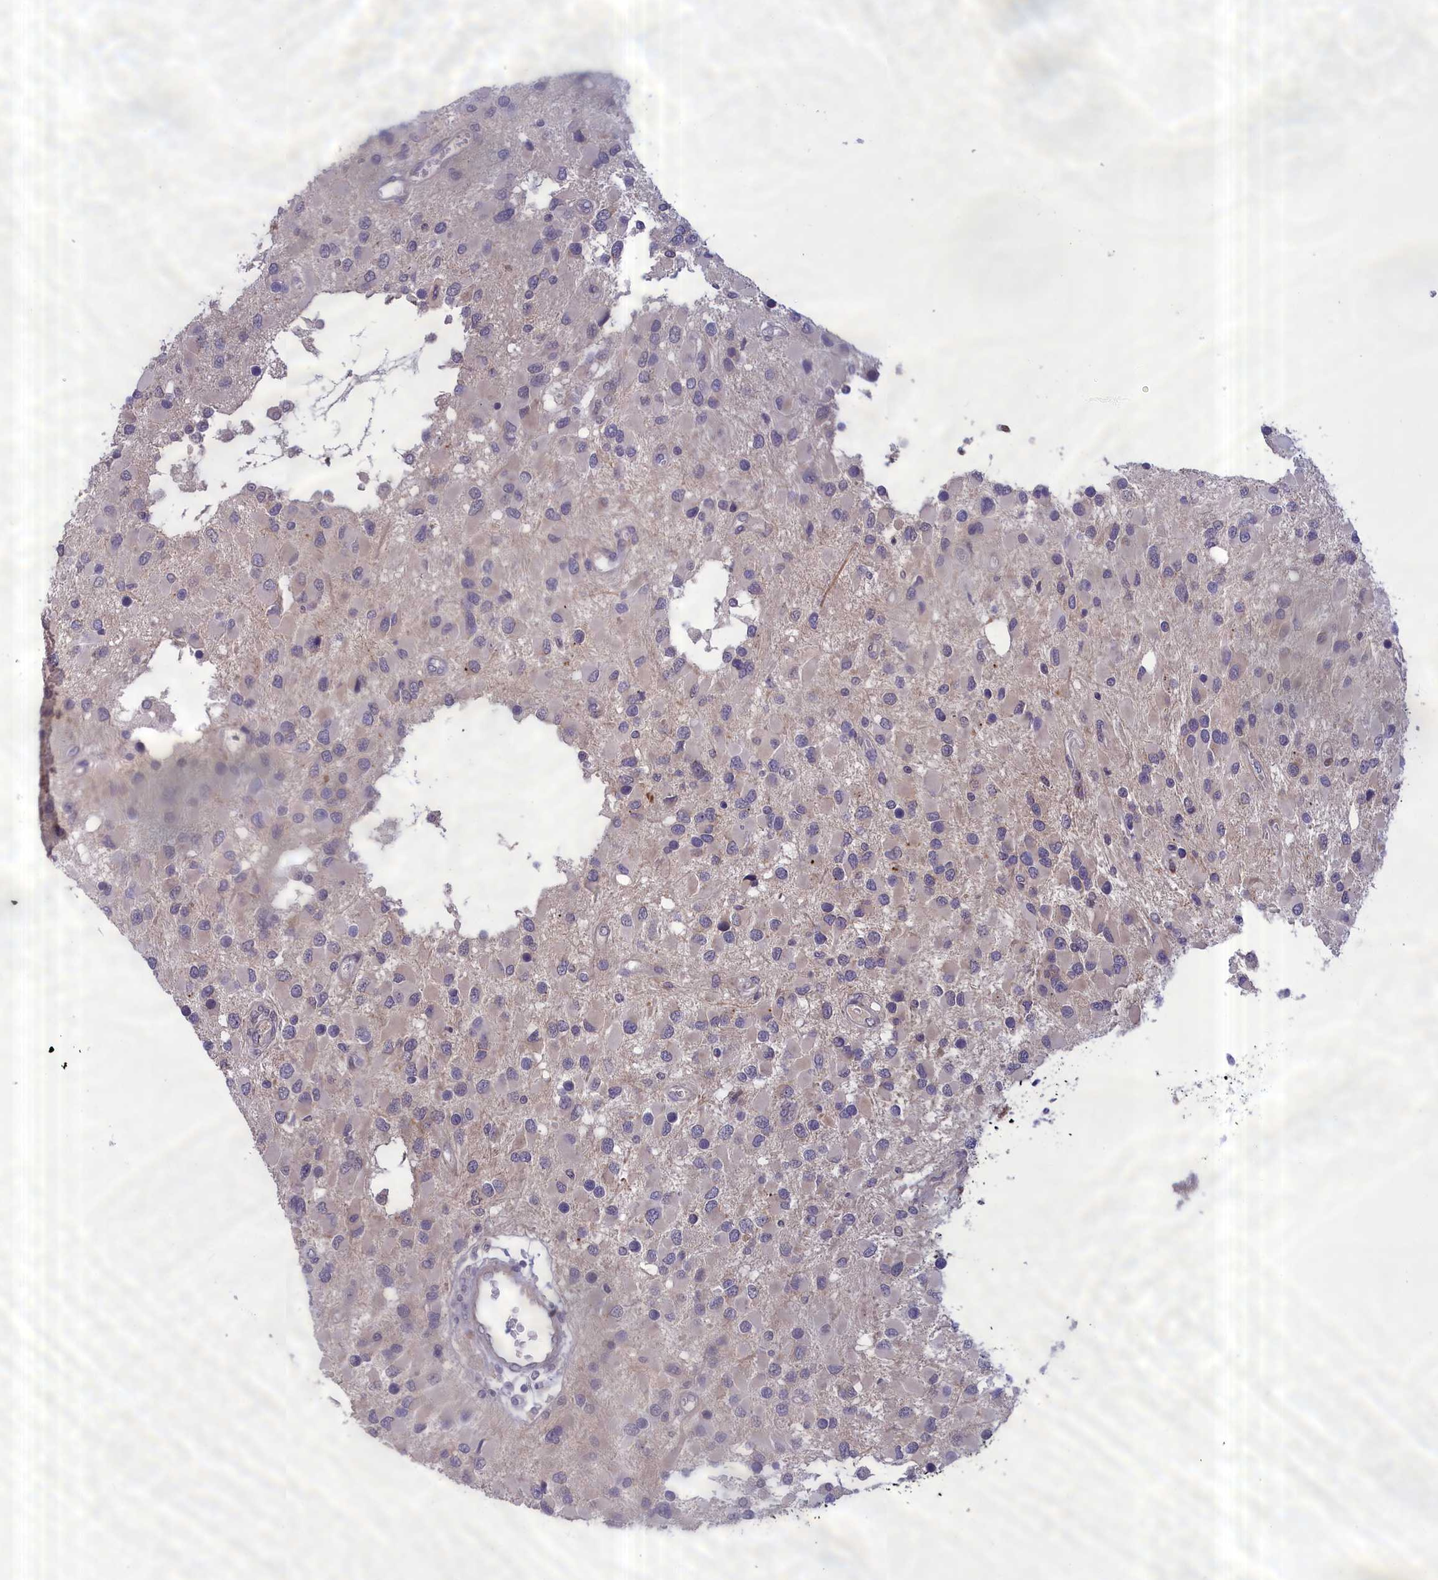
{"staining": {"intensity": "negative", "quantity": "none", "location": "none"}, "tissue": "glioma", "cell_type": "Tumor cells", "image_type": "cancer", "snomed": [{"axis": "morphology", "description": "Glioma, malignant, High grade"}, {"axis": "topography", "description": "Brain"}], "caption": "Tumor cells show no significant protein staining in malignant glioma (high-grade).", "gene": "IGFALS", "patient": {"sex": "male", "age": 53}}